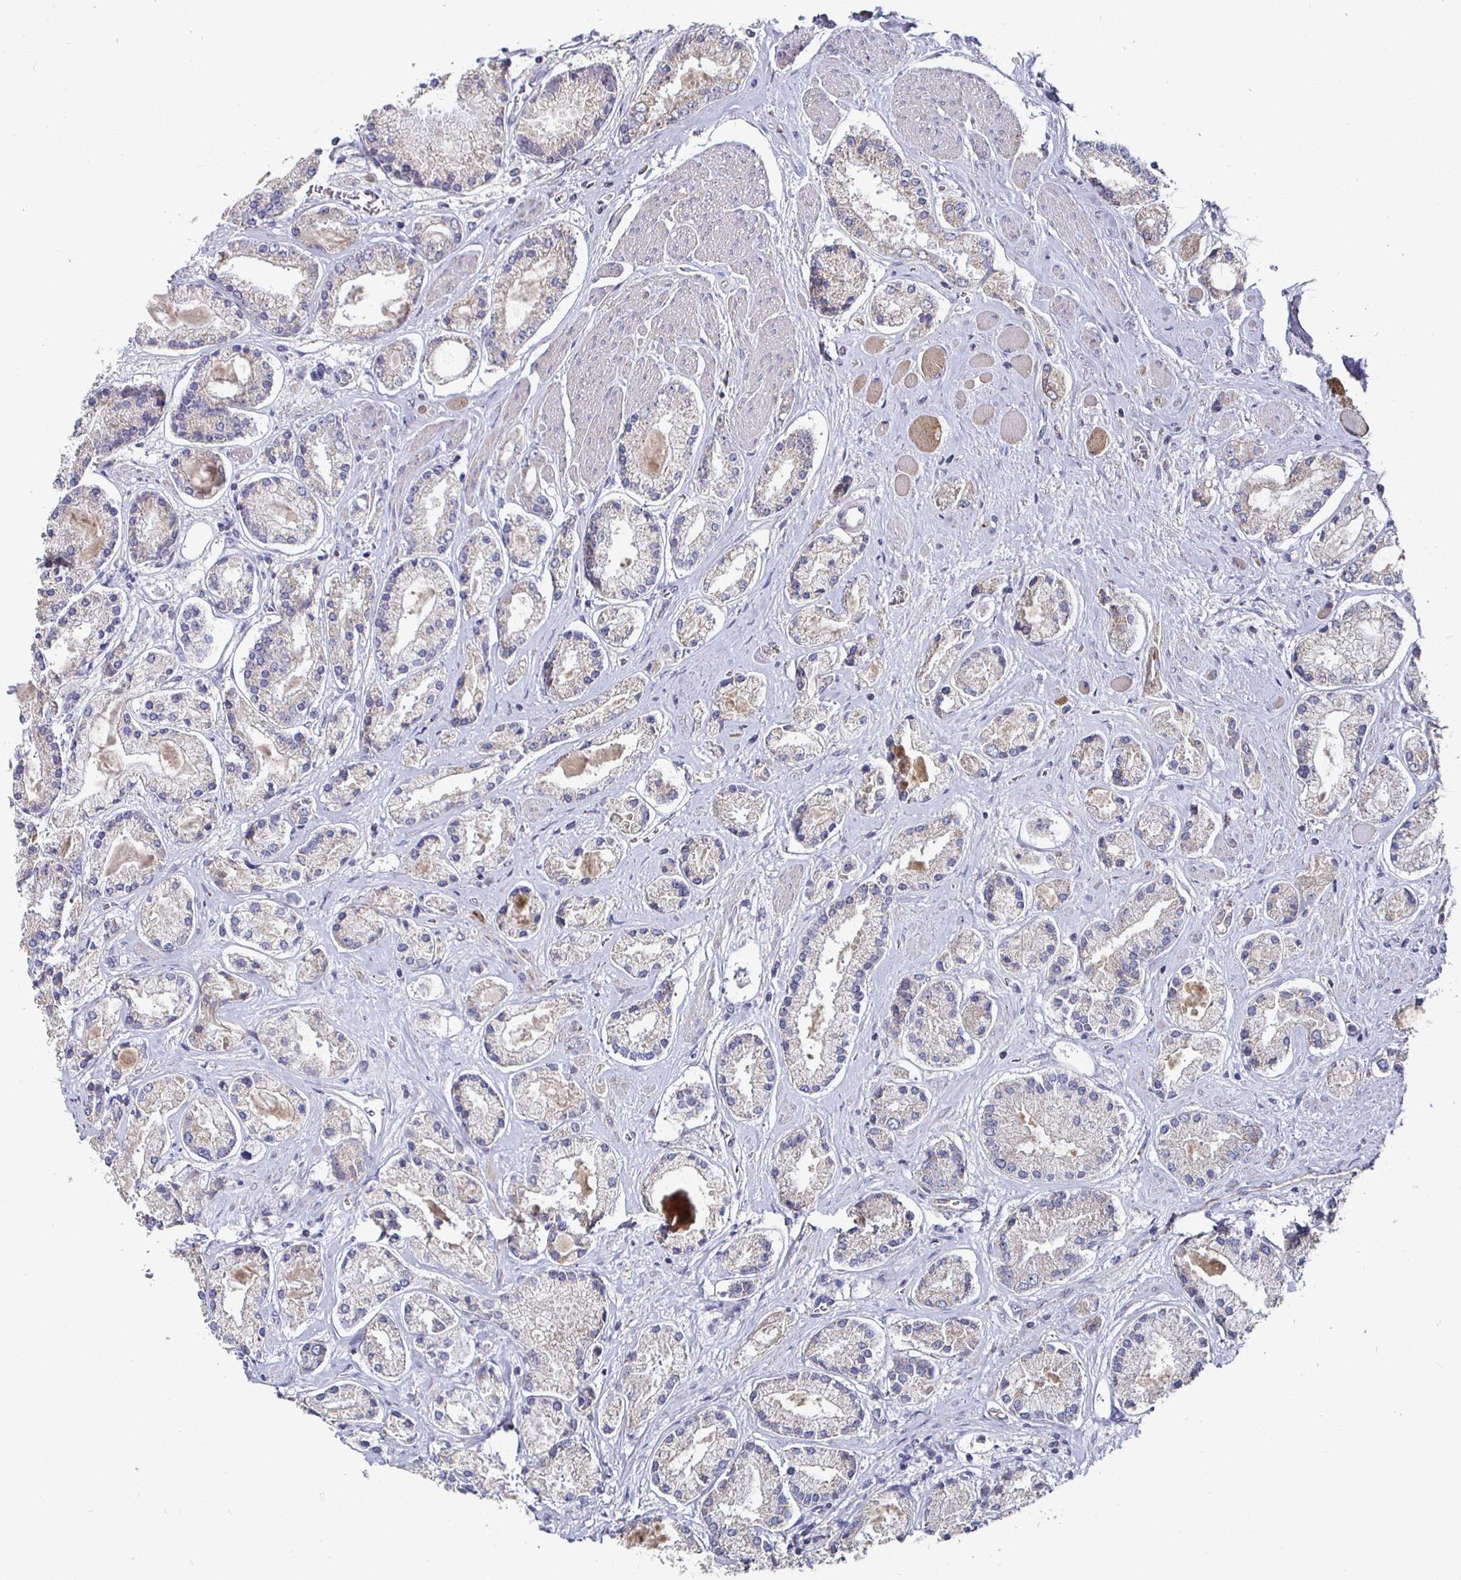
{"staining": {"intensity": "weak", "quantity": "25%-75%", "location": "cytoplasmic/membranous"}, "tissue": "prostate cancer", "cell_type": "Tumor cells", "image_type": "cancer", "snomed": [{"axis": "morphology", "description": "Adenocarcinoma, High grade"}, {"axis": "topography", "description": "Prostate"}], "caption": "Immunohistochemical staining of prostate cancer shows low levels of weak cytoplasmic/membranous expression in approximately 25%-75% of tumor cells. The protein is shown in brown color, while the nuclei are stained blue.", "gene": "NRSN1", "patient": {"sex": "male", "age": 67}}